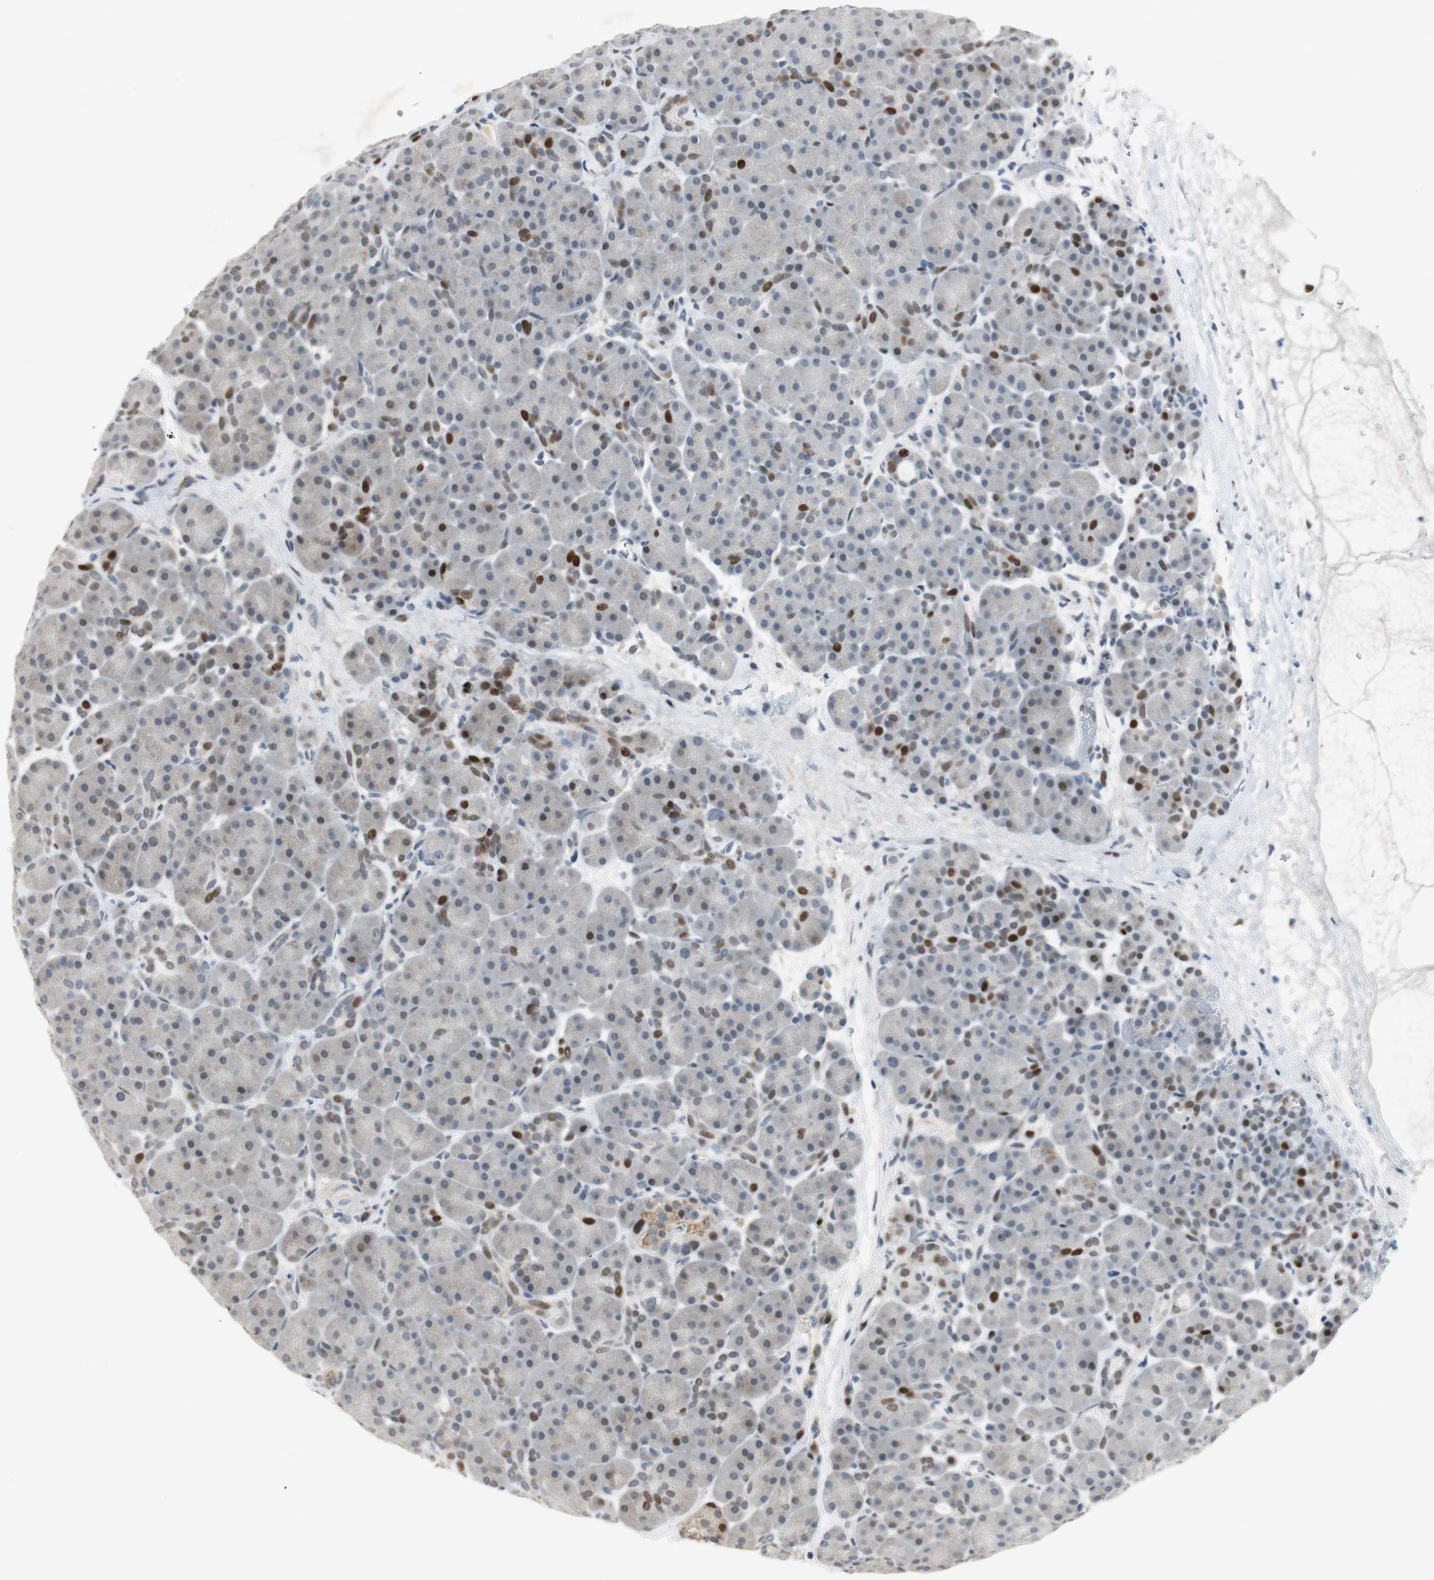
{"staining": {"intensity": "strong", "quantity": "<25%", "location": "nuclear"}, "tissue": "pancreas", "cell_type": "Exocrine glandular cells", "image_type": "normal", "snomed": [{"axis": "morphology", "description": "Normal tissue, NOS"}, {"axis": "topography", "description": "Pancreas"}], "caption": "Immunohistochemistry (DAB) staining of unremarkable pancreas shows strong nuclear protein staining in about <25% of exocrine glandular cells. (DAB (3,3'-diaminobenzidine) IHC with brightfield microscopy, high magnification).", "gene": "AJUBA", "patient": {"sex": "male", "age": 66}}